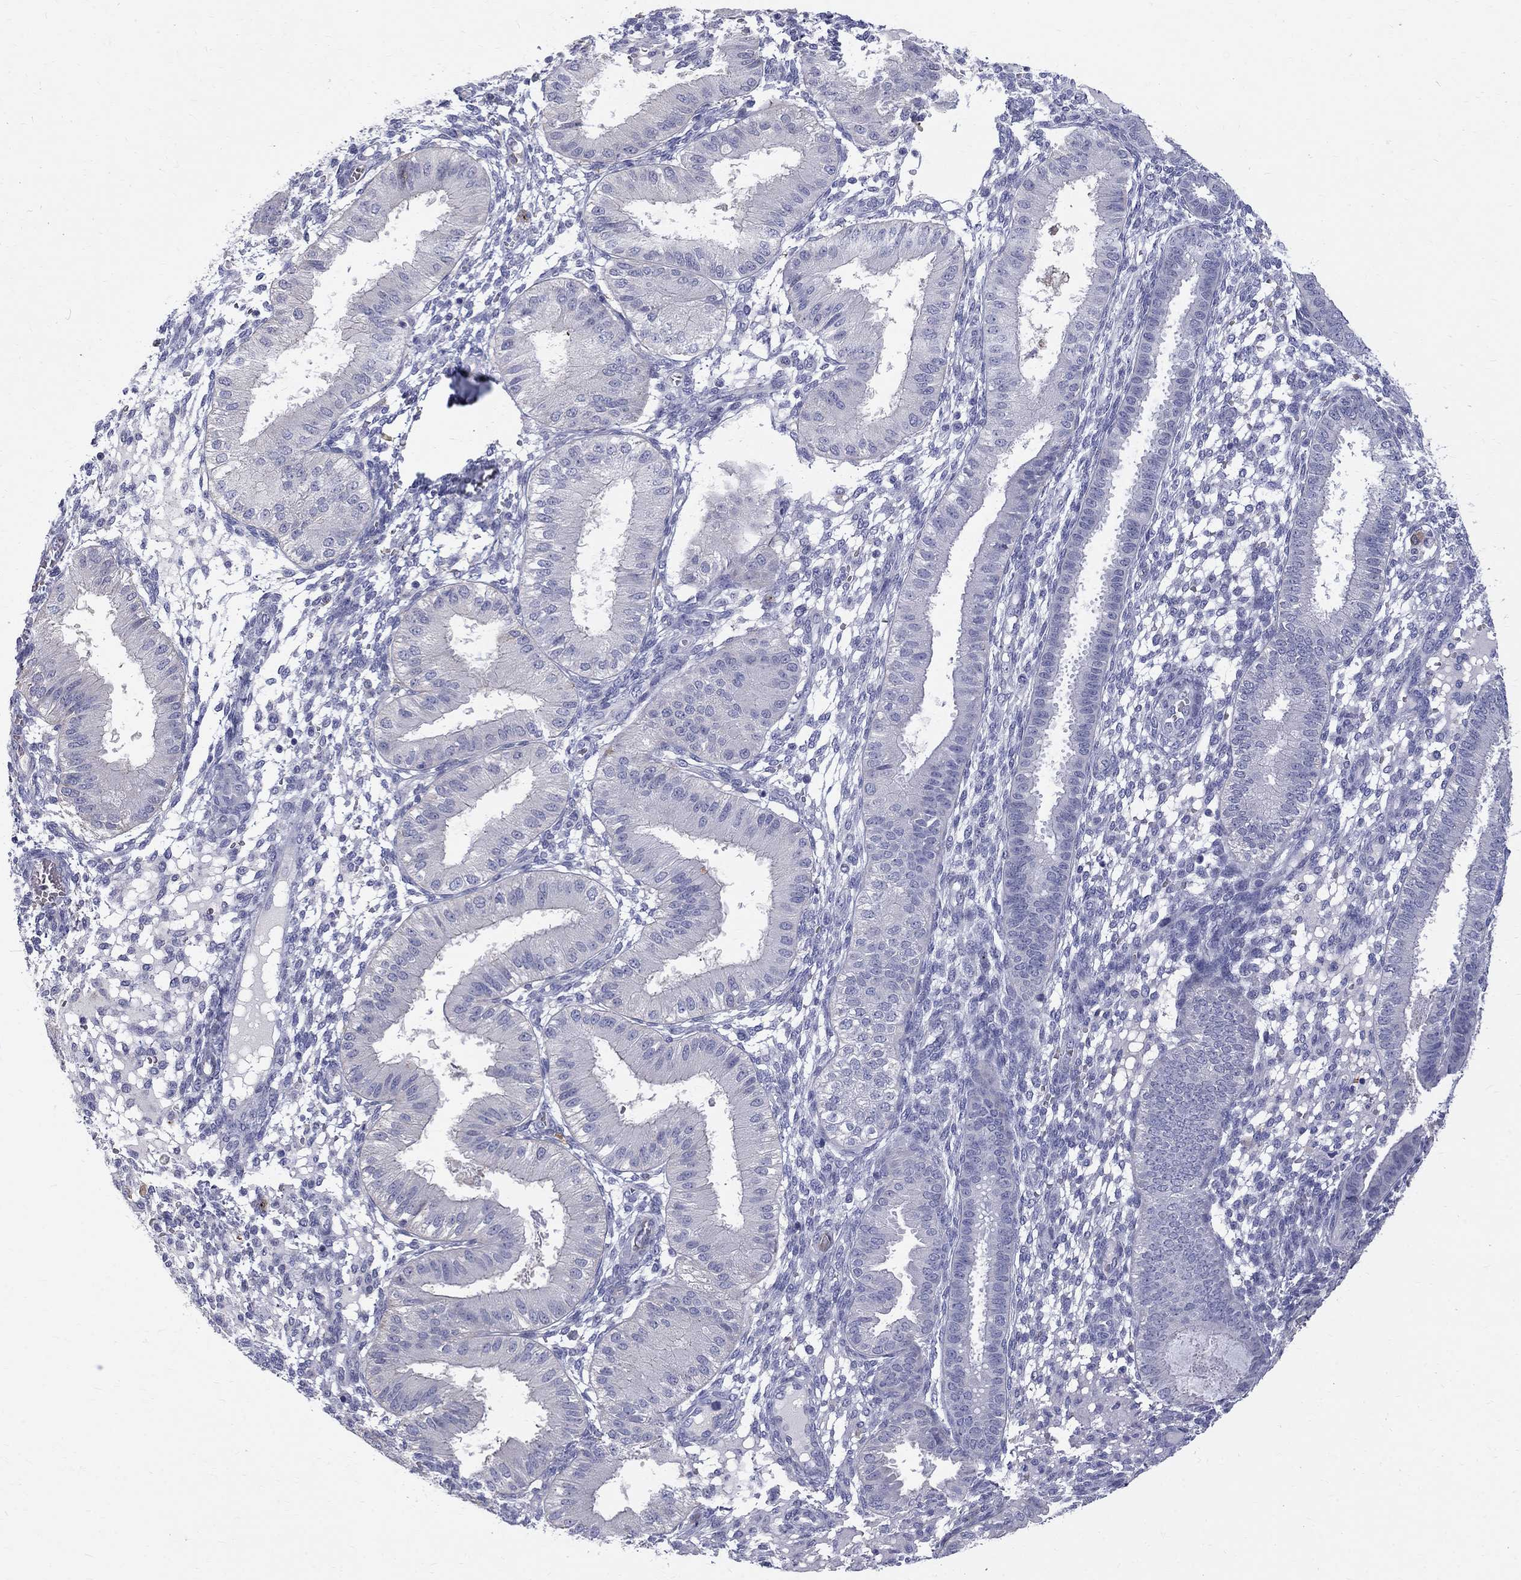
{"staining": {"intensity": "negative", "quantity": "none", "location": "none"}, "tissue": "endometrium", "cell_type": "Cells in endometrial stroma", "image_type": "normal", "snomed": [{"axis": "morphology", "description": "Normal tissue, NOS"}, {"axis": "topography", "description": "Endometrium"}], "caption": "This is an immunohistochemistry photomicrograph of benign endometrium. There is no expression in cells in endometrial stroma.", "gene": "AGER", "patient": {"sex": "female", "age": 43}}